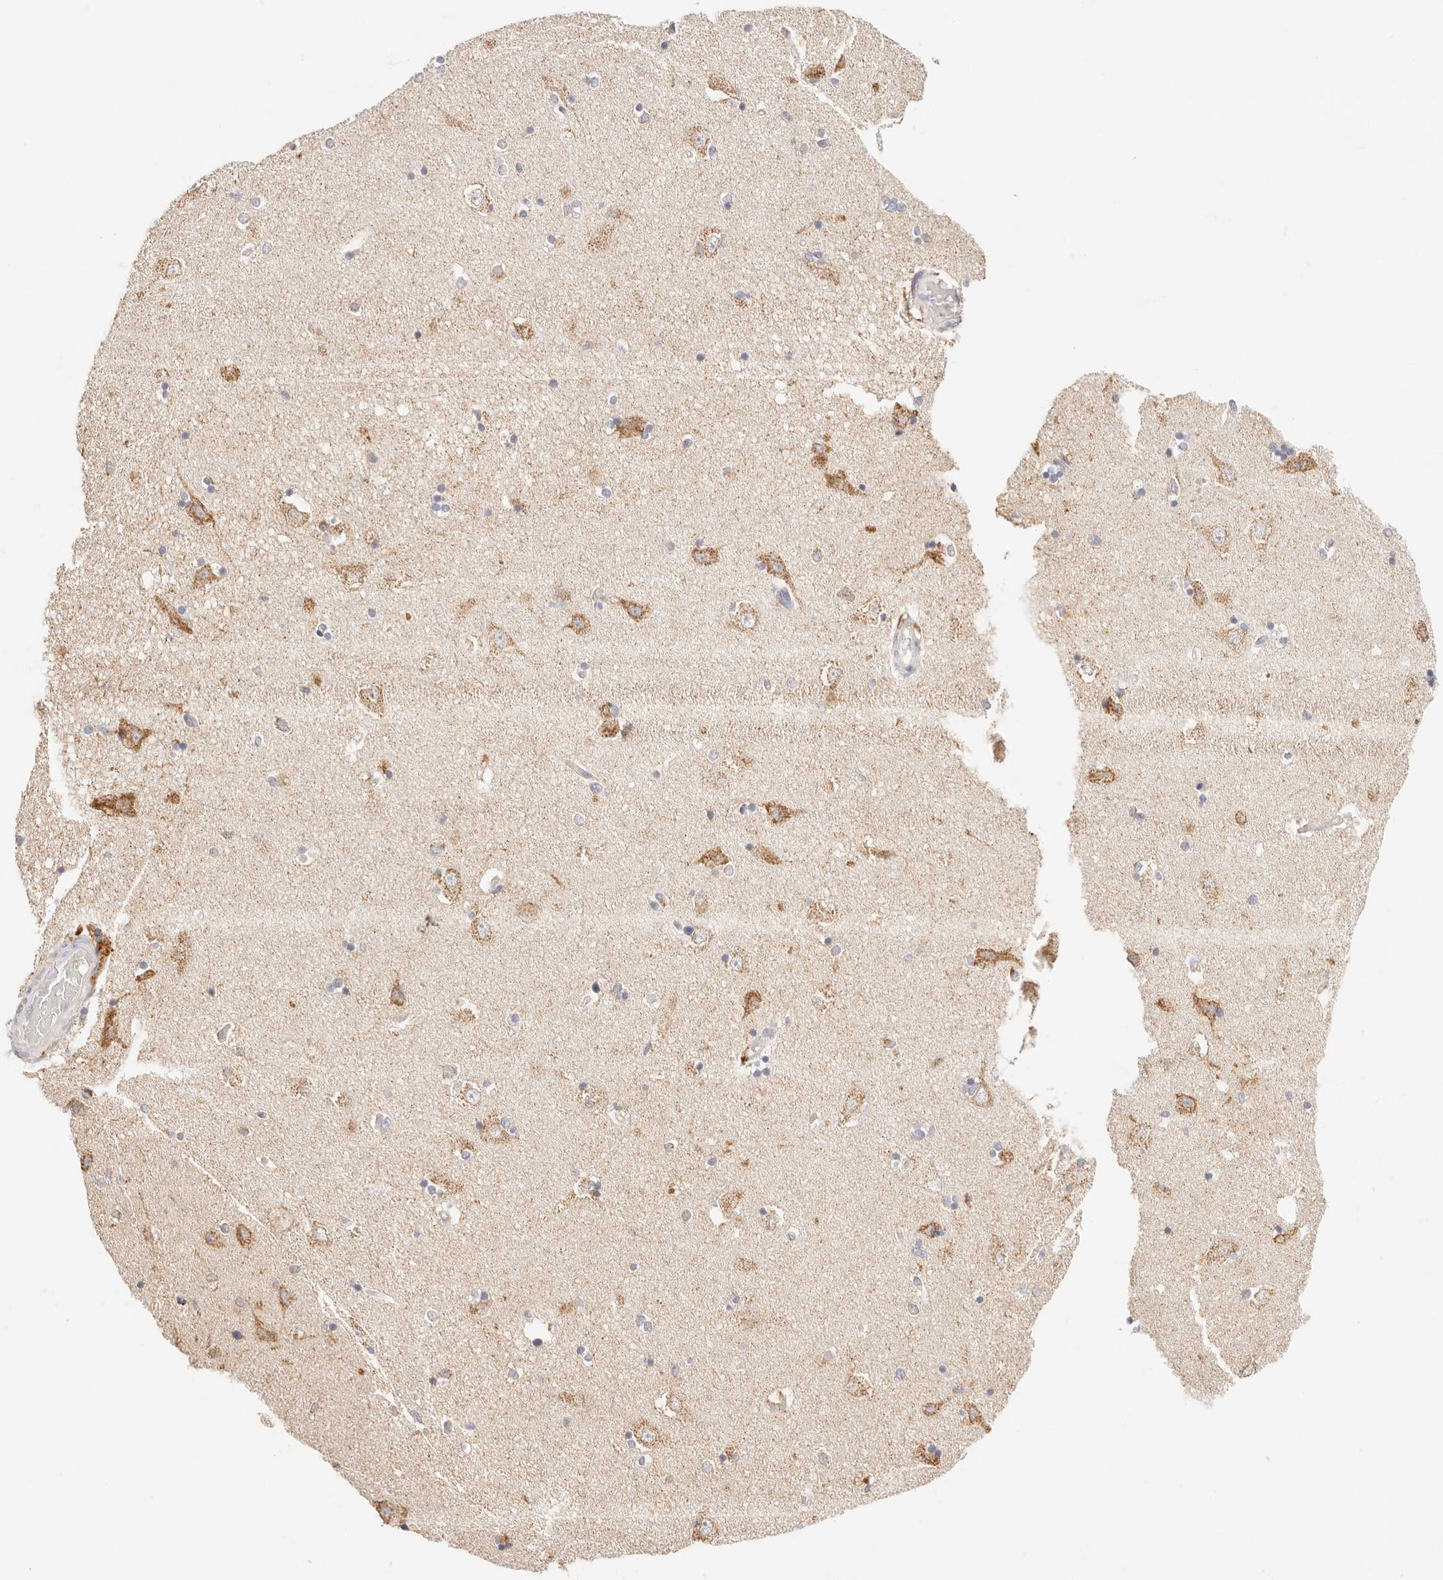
{"staining": {"intensity": "negative", "quantity": "none", "location": "none"}, "tissue": "hippocampus", "cell_type": "Glial cells", "image_type": "normal", "snomed": [{"axis": "morphology", "description": "Normal tissue, NOS"}, {"axis": "topography", "description": "Hippocampus"}], "caption": "The micrograph exhibits no significant positivity in glial cells of hippocampus. (Stains: DAB (3,3'-diaminobenzidine) immunohistochemistry (IHC) with hematoxylin counter stain, Microscopy: brightfield microscopy at high magnification).", "gene": "HK2", "patient": {"sex": "male", "age": 45}}